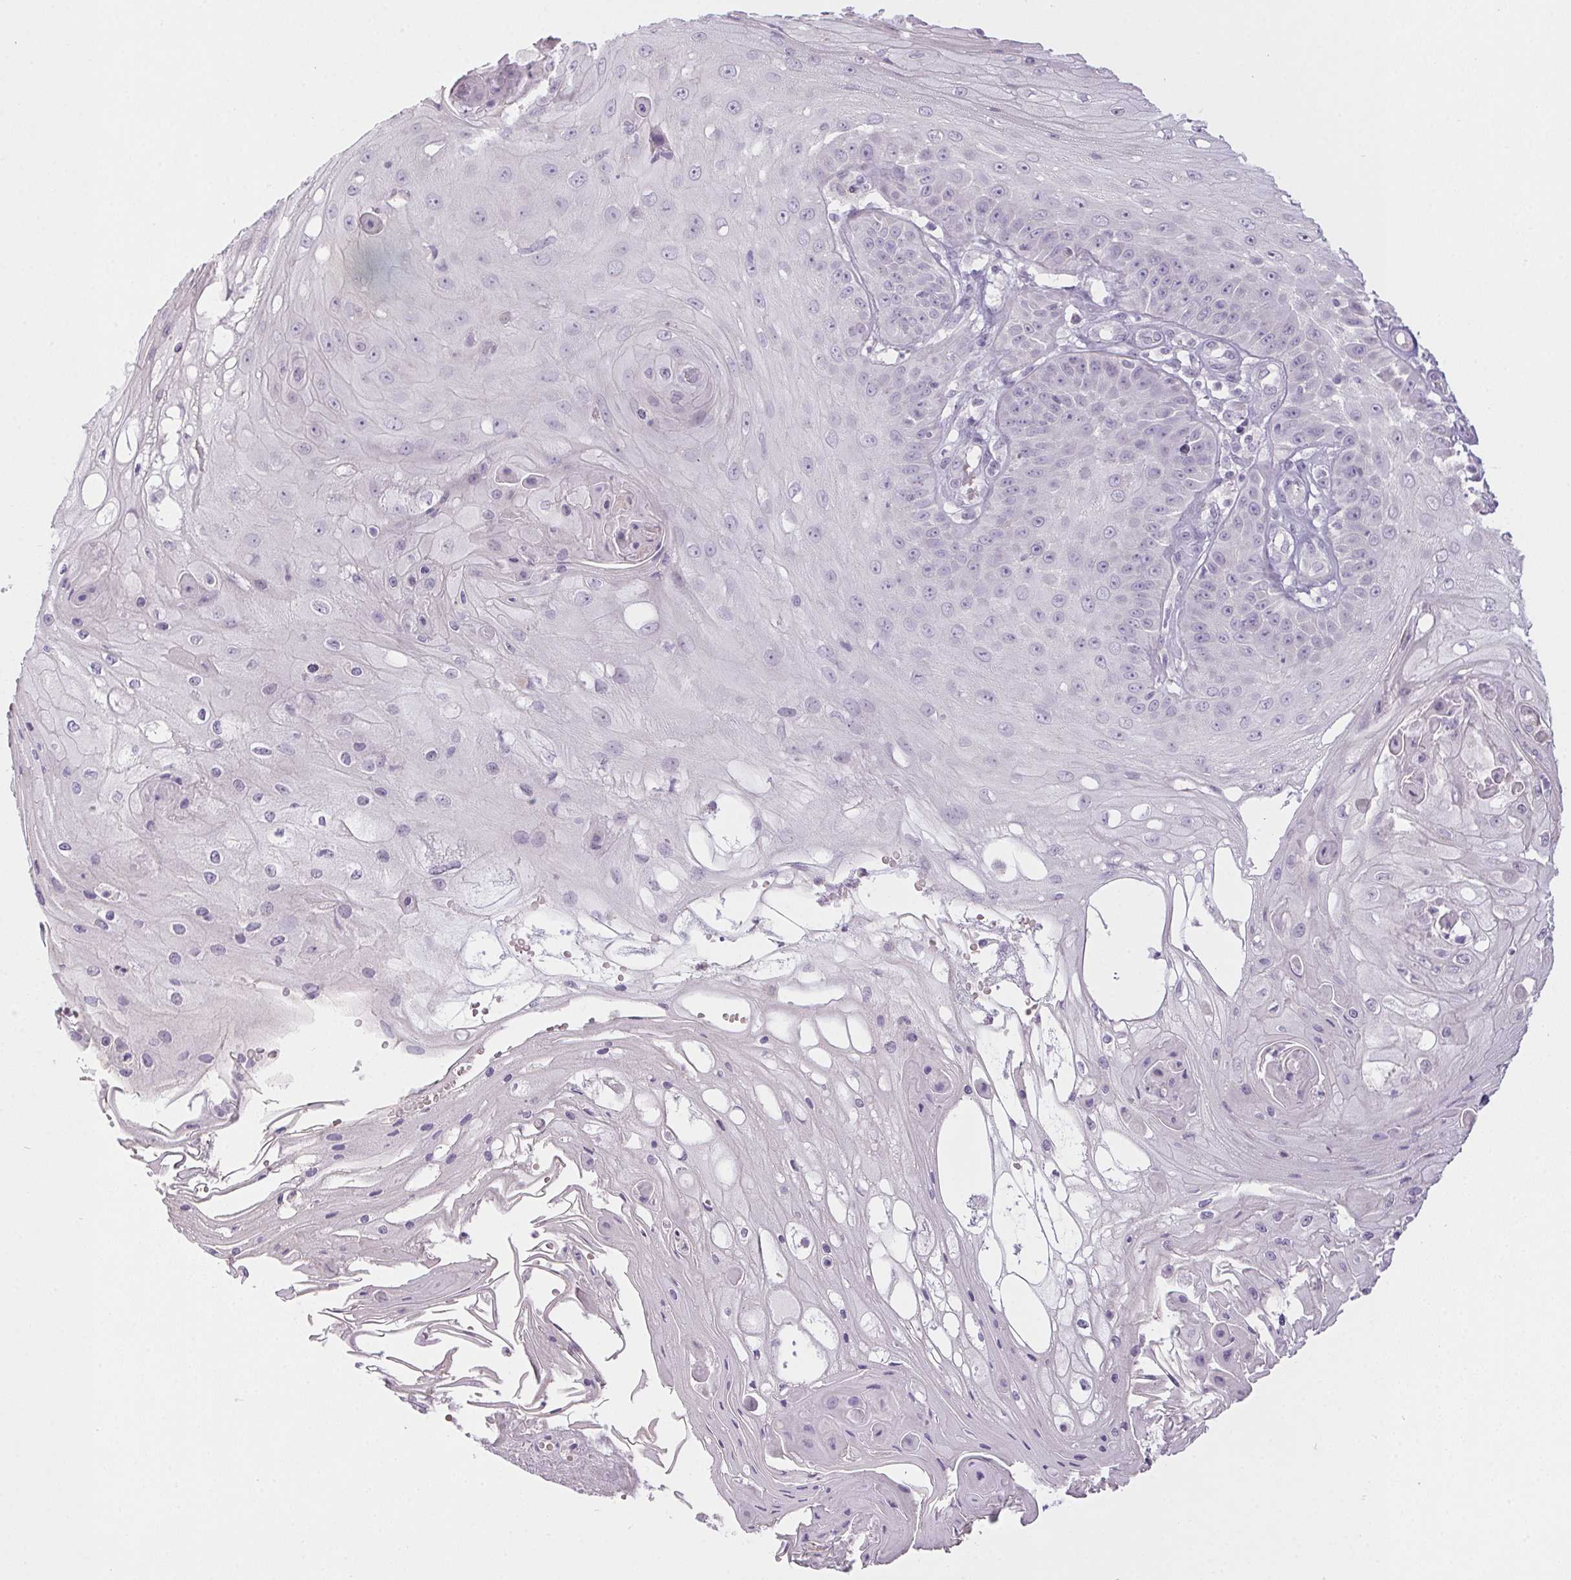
{"staining": {"intensity": "negative", "quantity": "none", "location": "none"}, "tissue": "skin cancer", "cell_type": "Tumor cells", "image_type": "cancer", "snomed": [{"axis": "morphology", "description": "Squamous cell carcinoma, NOS"}, {"axis": "topography", "description": "Skin"}], "caption": "Squamous cell carcinoma (skin) was stained to show a protein in brown. There is no significant positivity in tumor cells.", "gene": "CTCFL", "patient": {"sex": "male", "age": 70}}